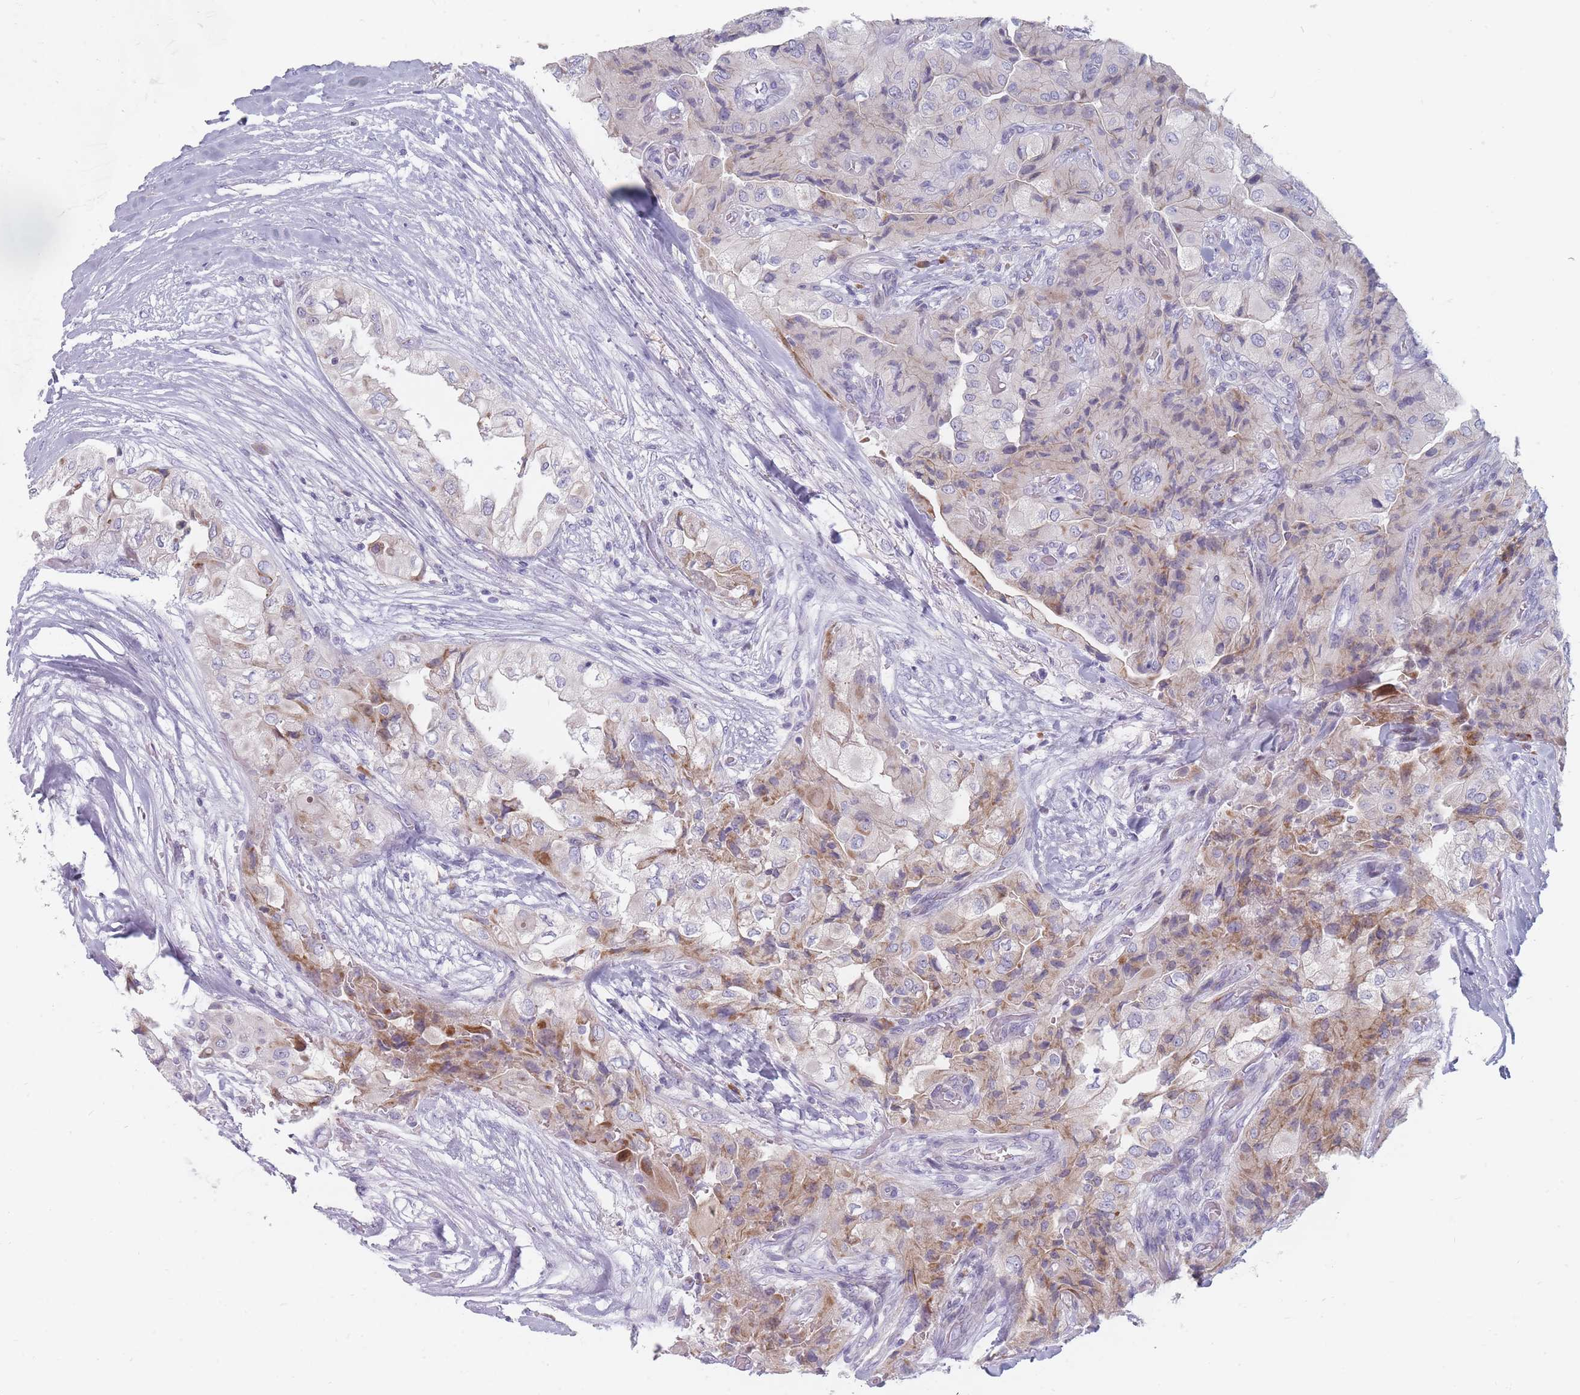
{"staining": {"intensity": "weak", "quantity": "<25%", "location": "cytoplasmic/membranous"}, "tissue": "head and neck cancer", "cell_type": "Tumor cells", "image_type": "cancer", "snomed": [{"axis": "morphology", "description": "Adenocarcinoma, NOS"}, {"axis": "topography", "description": "Head-Neck"}], "caption": "Tumor cells are negative for protein expression in human head and neck adenocarcinoma.", "gene": "SPATS1", "patient": {"sex": "male", "age": 66}}